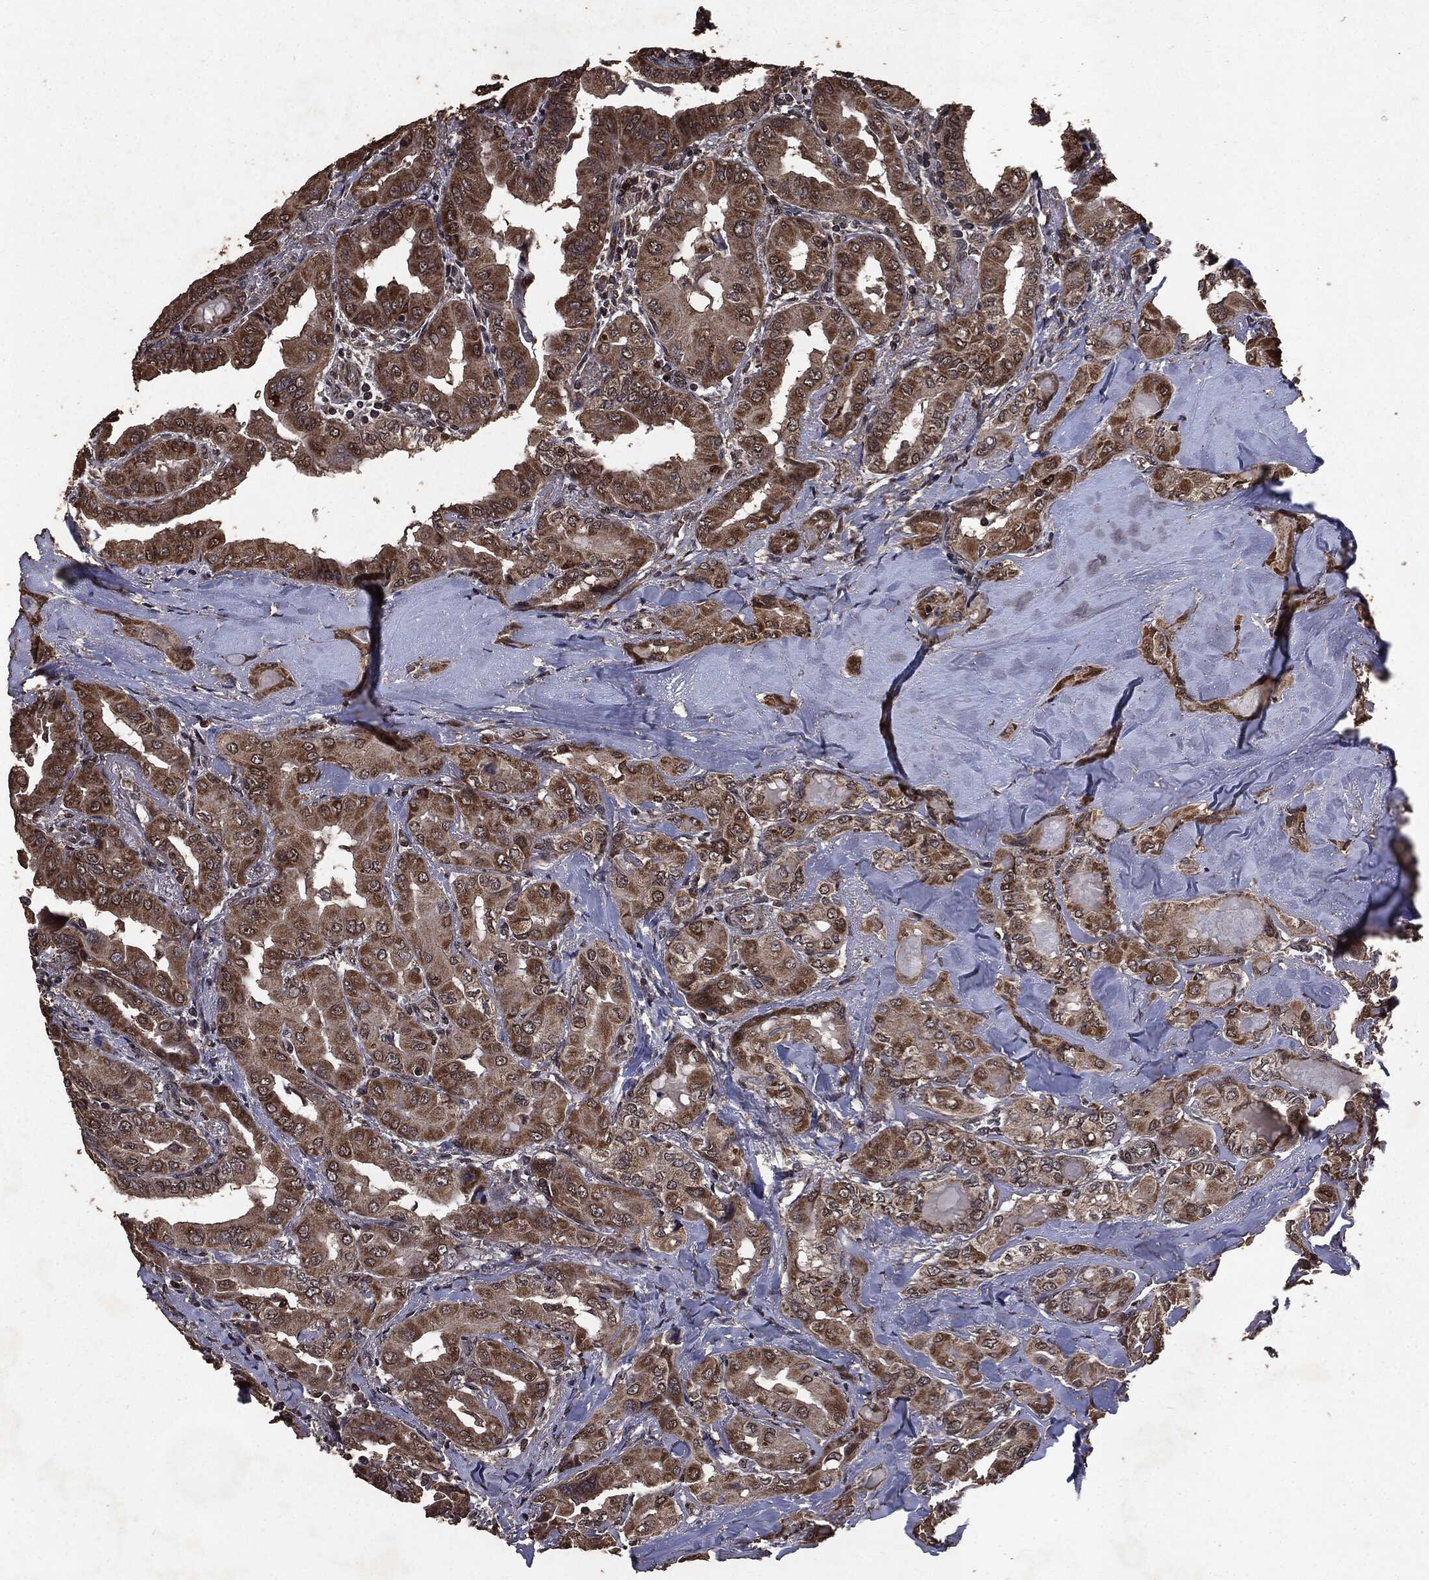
{"staining": {"intensity": "strong", "quantity": ">75%", "location": "cytoplasmic/membranous"}, "tissue": "thyroid cancer", "cell_type": "Tumor cells", "image_type": "cancer", "snomed": [{"axis": "morphology", "description": "Normal tissue, NOS"}, {"axis": "morphology", "description": "Papillary adenocarcinoma, NOS"}, {"axis": "topography", "description": "Thyroid gland"}], "caption": "Immunohistochemical staining of human thyroid cancer reveals high levels of strong cytoplasmic/membranous protein expression in approximately >75% of tumor cells.", "gene": "PPP6R2", "patient": {"sex": "female", "age": 66}}